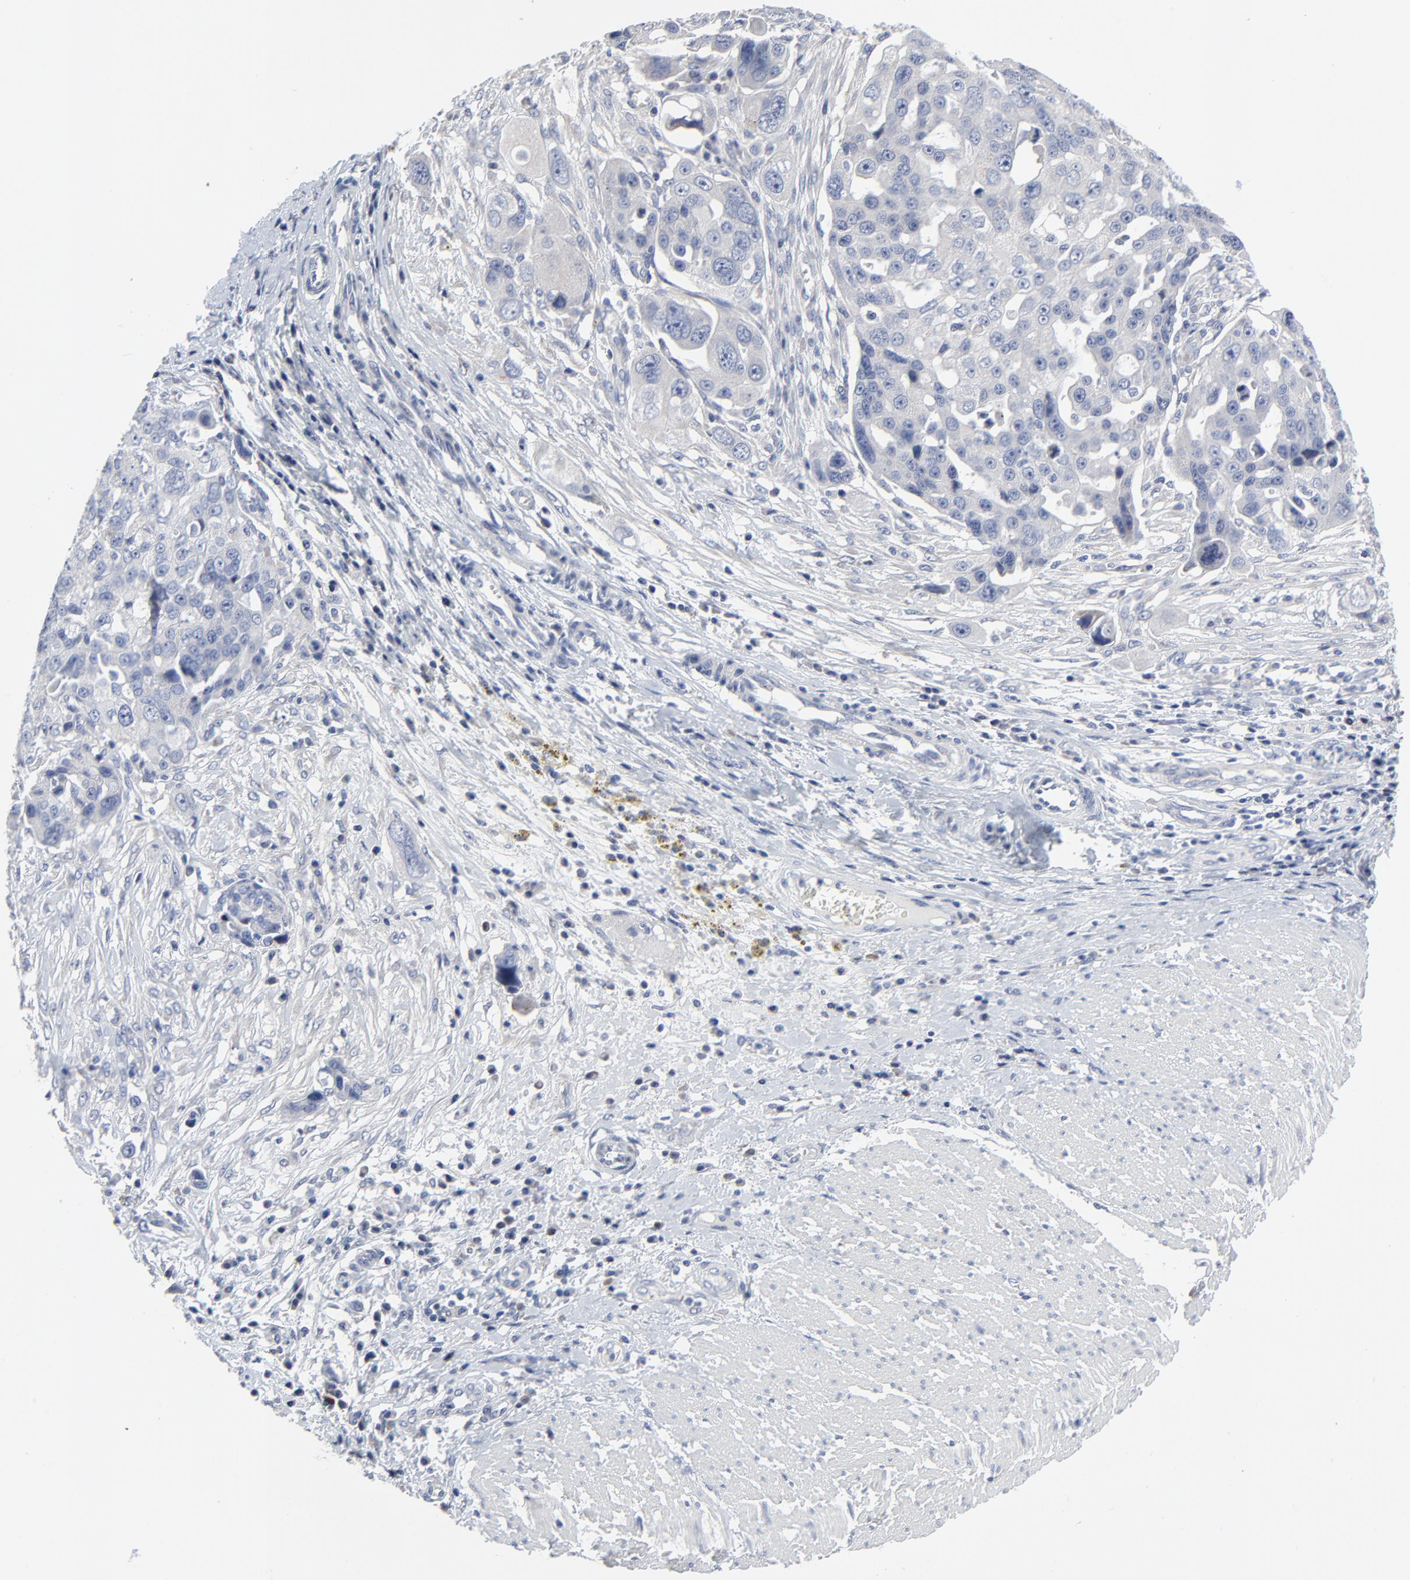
{"staining": {"intensity": "negative", "quantity": "none", "location": "none"}, "tissue": "ovarian cancer", "cell_type": "Tumor cells", "image_type": "cancer", "snomed": [{"axis": "morphology", "description": "Carcinoma, endometroid"}, {"axis": "topography", "description": "Ovary"}], "caption": "The IHC micrograph has no significant positivity in tumor cells of endometroid carcinoma (ovarian) tissue. (IHC, brightfield microscopy, high magnification).", "gene": "NLGN3", "patient": {"sex": "female", "age": 75}}